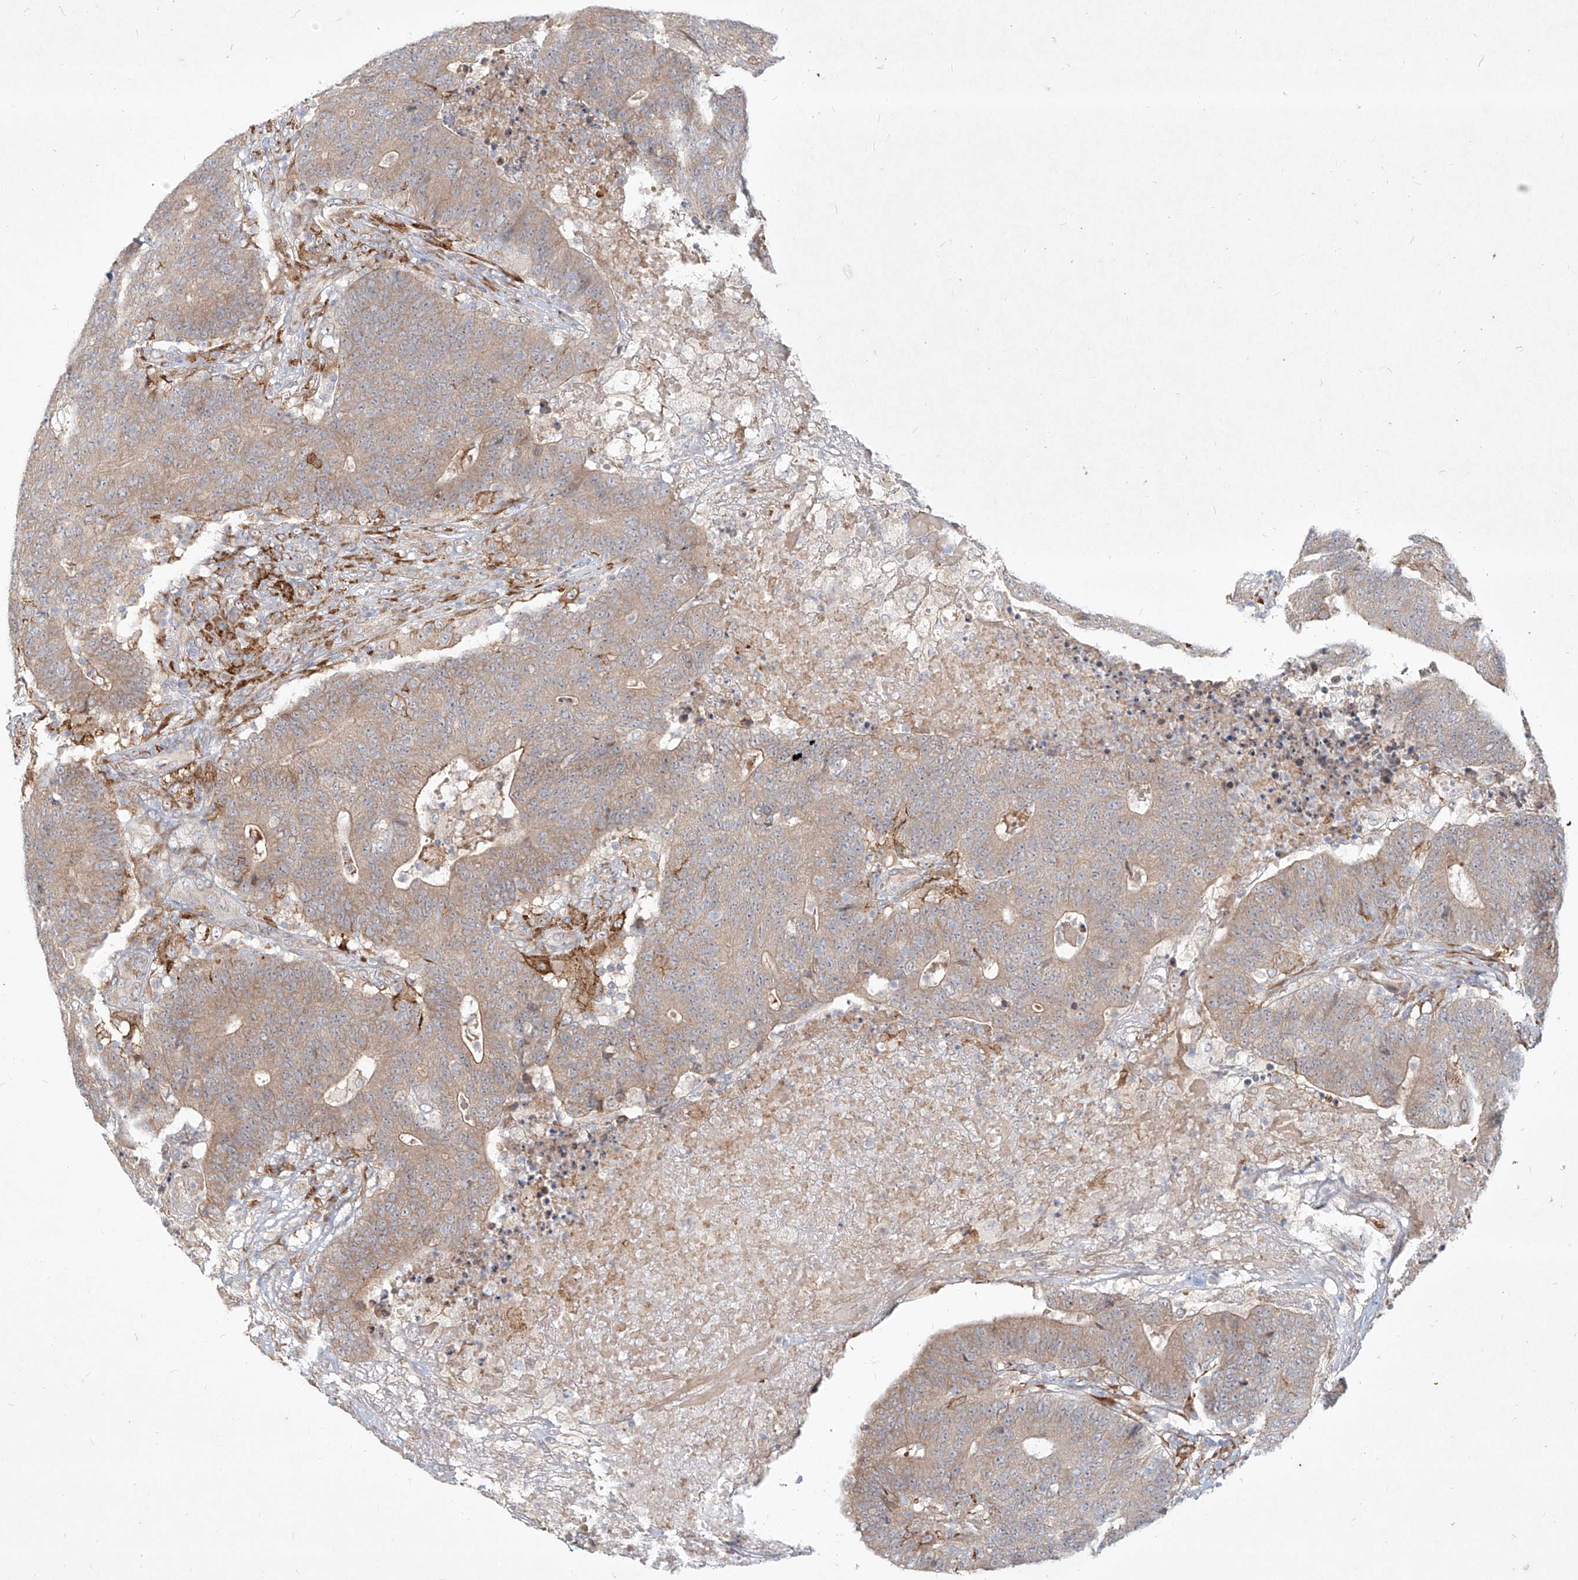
{"staining": {"intensity": "weak", "quantity": "<25%", "location": "cytoplasmic/membranous"}, "tissue": "colorectal cancer", "cell_type": "Tumor cells", "image_type": "cancer", "snomed": [{"axis": "morphology", "description": "Normal tissue, NOS"}, {"axis": "morphology", "description": "Adenocarcinoma, NOS"}, {"axis": "topography", "description": "Colon"}], "caption": "This histopathology image is of colorectal adenocarcinoma stained with immunohistochemistry (IHC) to label a protein in brown with the nuclei are counter-stained blue. There is no staining in tumor cells.", "gene": "CD209", "patient": {"sex": "female", "age": 75}}